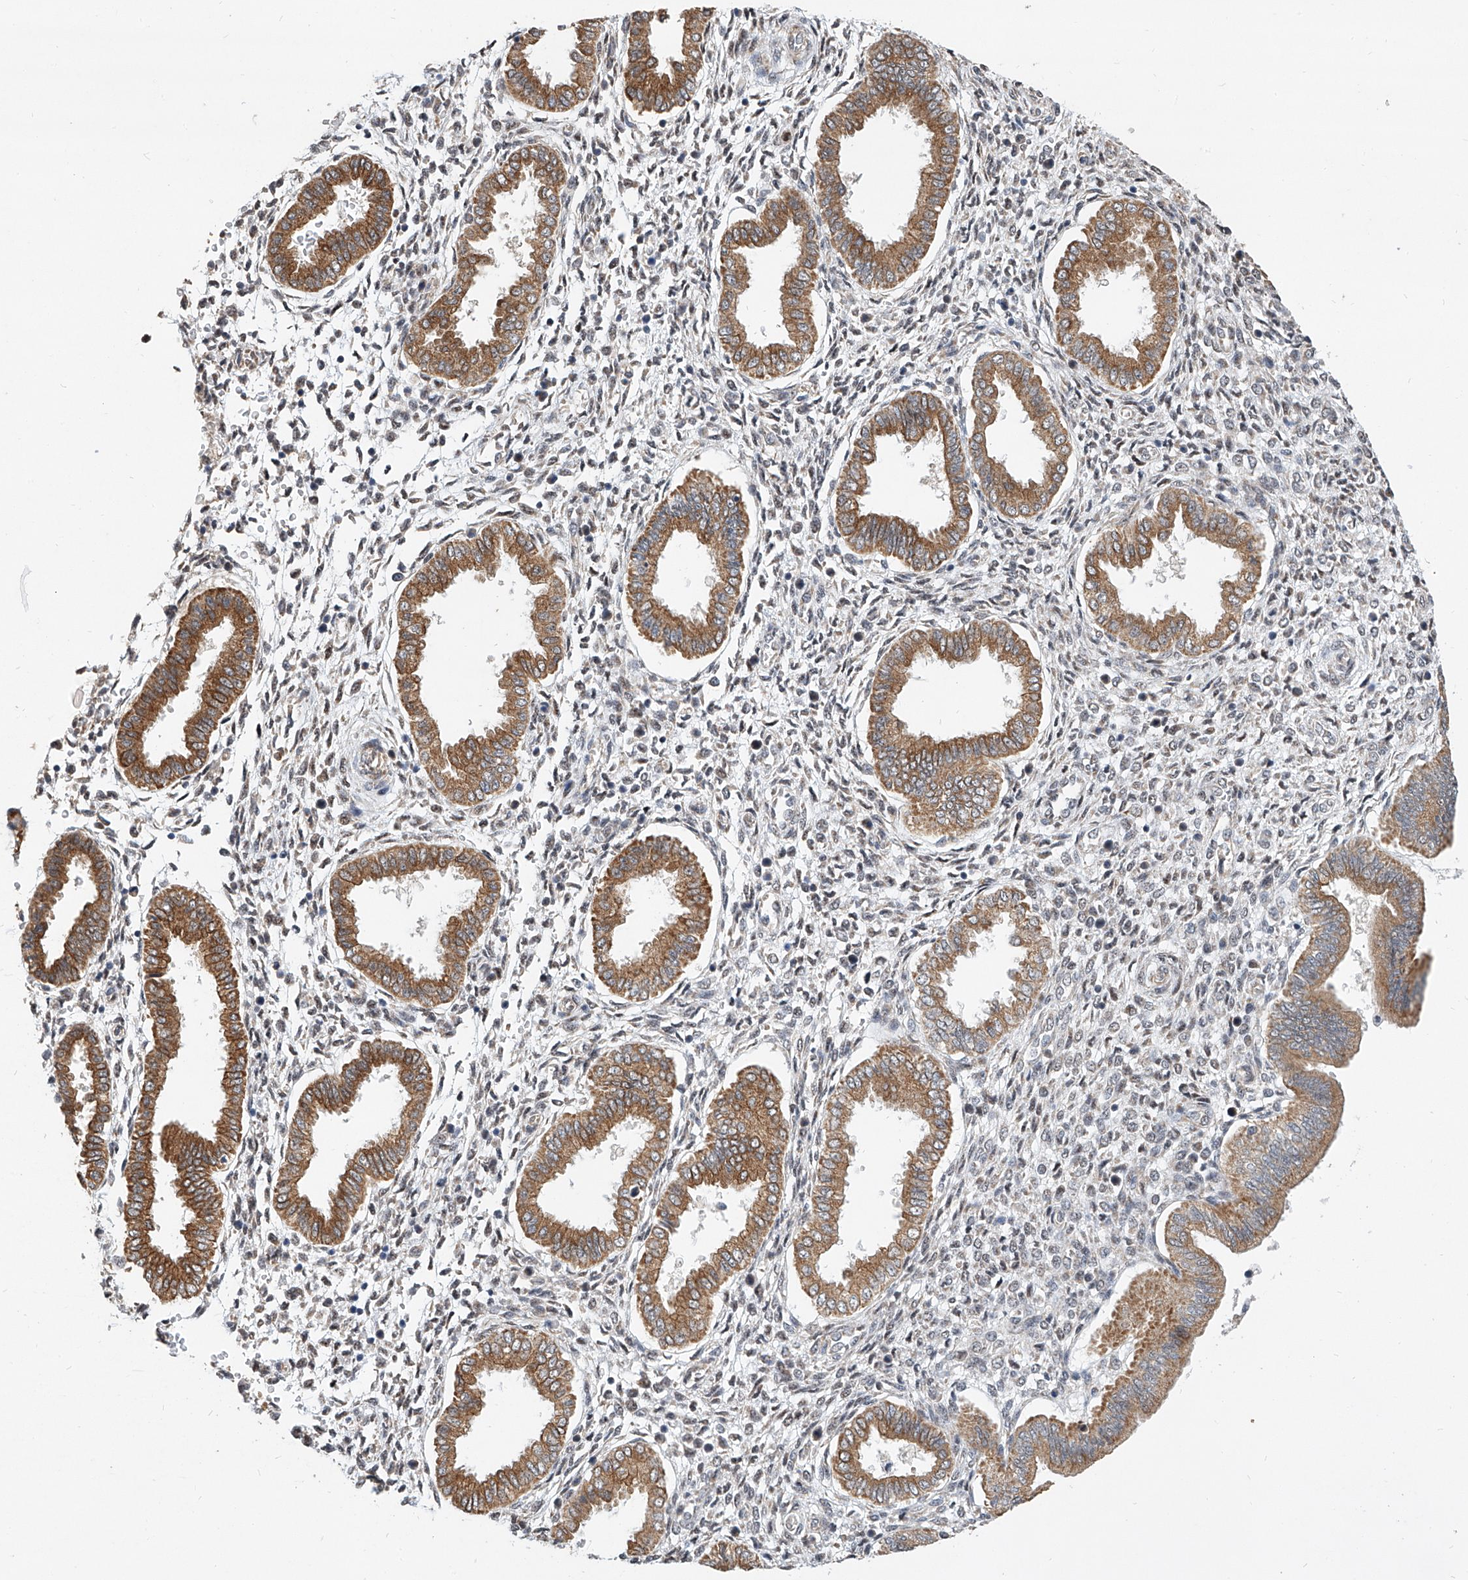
{"staining": {"intensity": "negative", "quantity": "none", "location": "none"}, "tissue": "endometrium", "cell_type": "Cells in endometrial stroma", "image_type": "normal", "snomed": [{"axis": "morphology", "description": "Normal tissue, NOS"}, {"axis": "topography", "description": "Endometrium"}], "caption": "This is a image of immunohistochemistry (IHC) staining of benign endometrium, which shows no staining in cells in endometrial stroma.", "gene": "MFSD4B", "patient": {"sex": "female", "age": 24}}